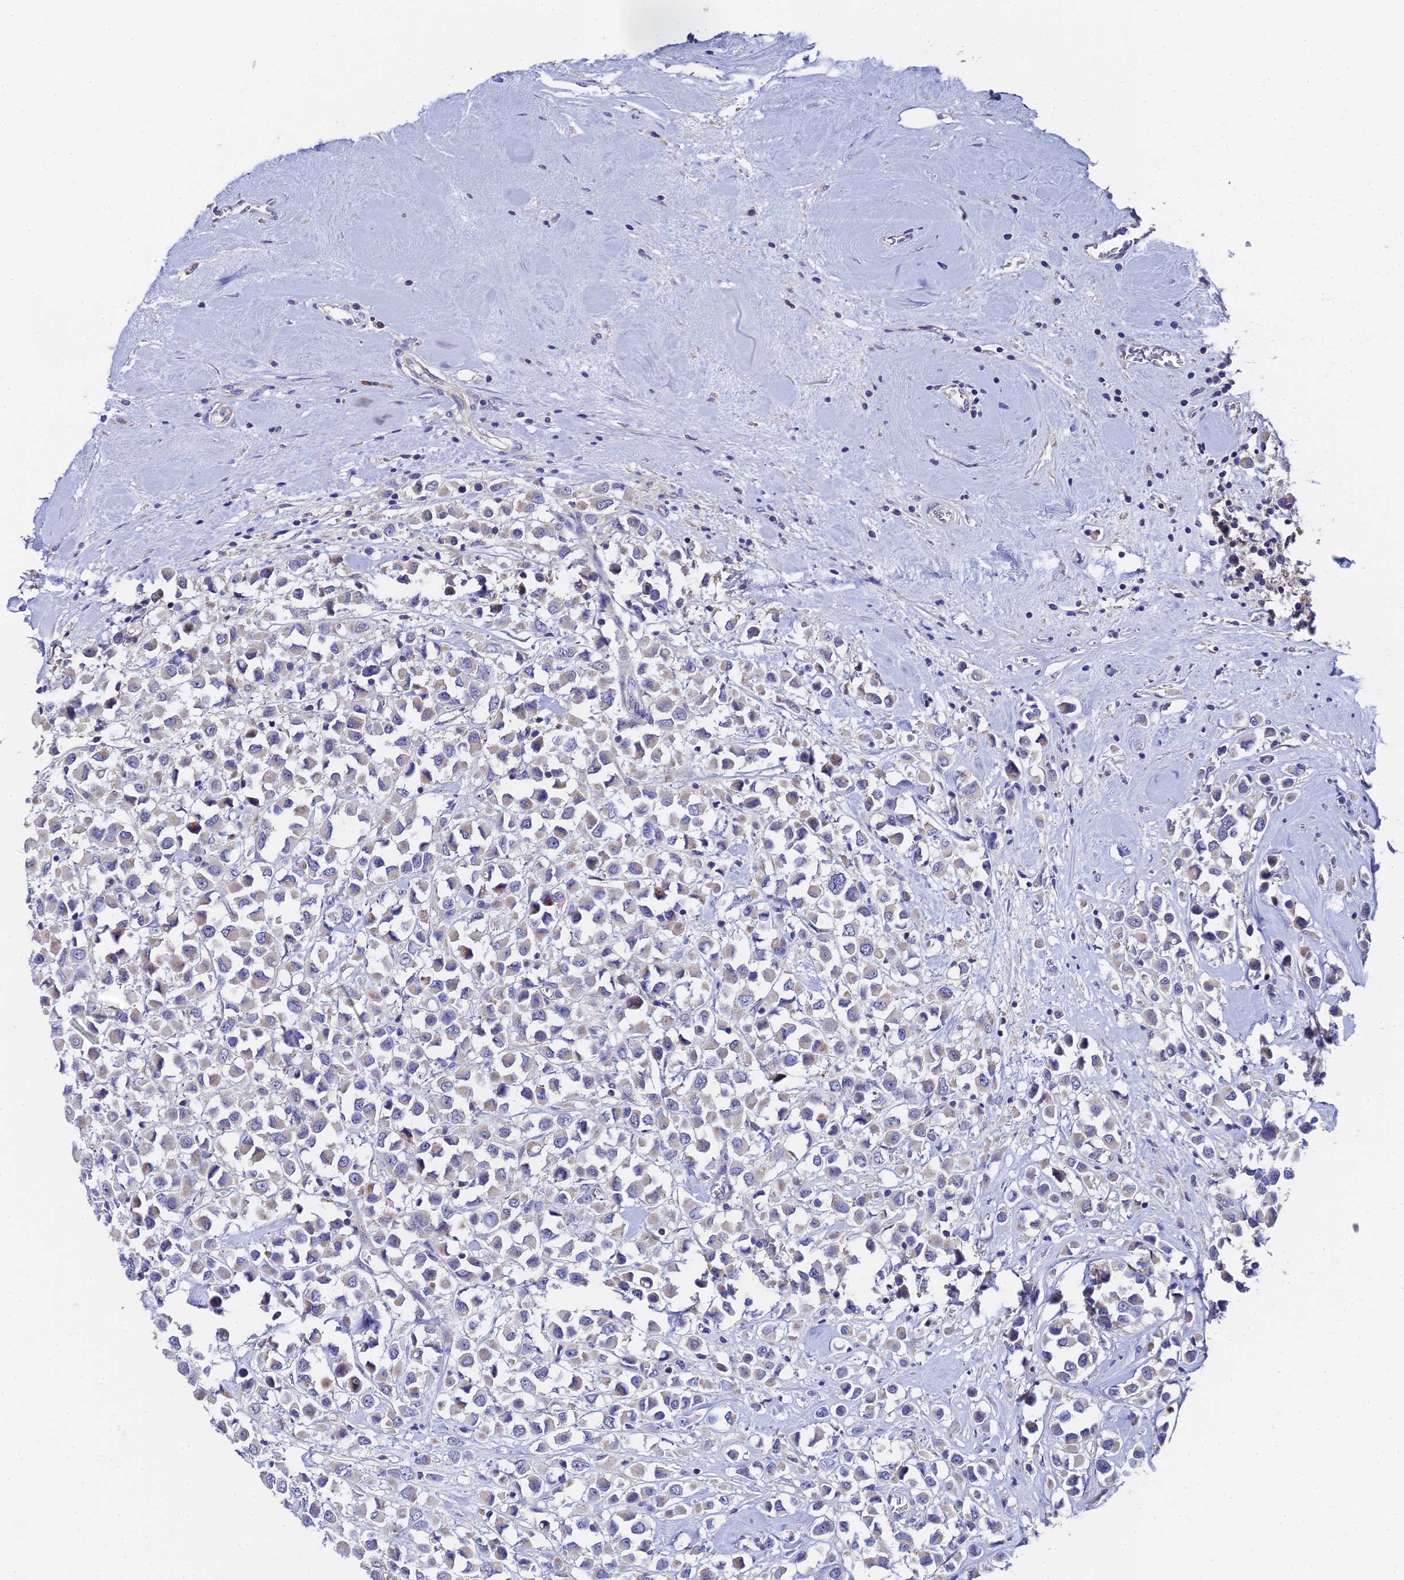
{"staining": {"intensity": "weak", "quantity": "25%-75%", "location": "cytoplasmic/membranous"}, "tissue": "breast cancer", "cell_type": "Tumor cells", "image_type": "cancer", "snomed": [{"axis": "morphology", "description": "Duct carcinoma"}, {"axis": "topography", "description": "Breast"}], "caption": "Immunohistochemistry of human infiltrating ductal carcinoma (breast) reveals low levels of weak cytoplasmic/membranous expression in approximately 25%-75% of tumor cells.", "gene": "UBE2L3", "patient": {"sex": "female", "age": 61}}